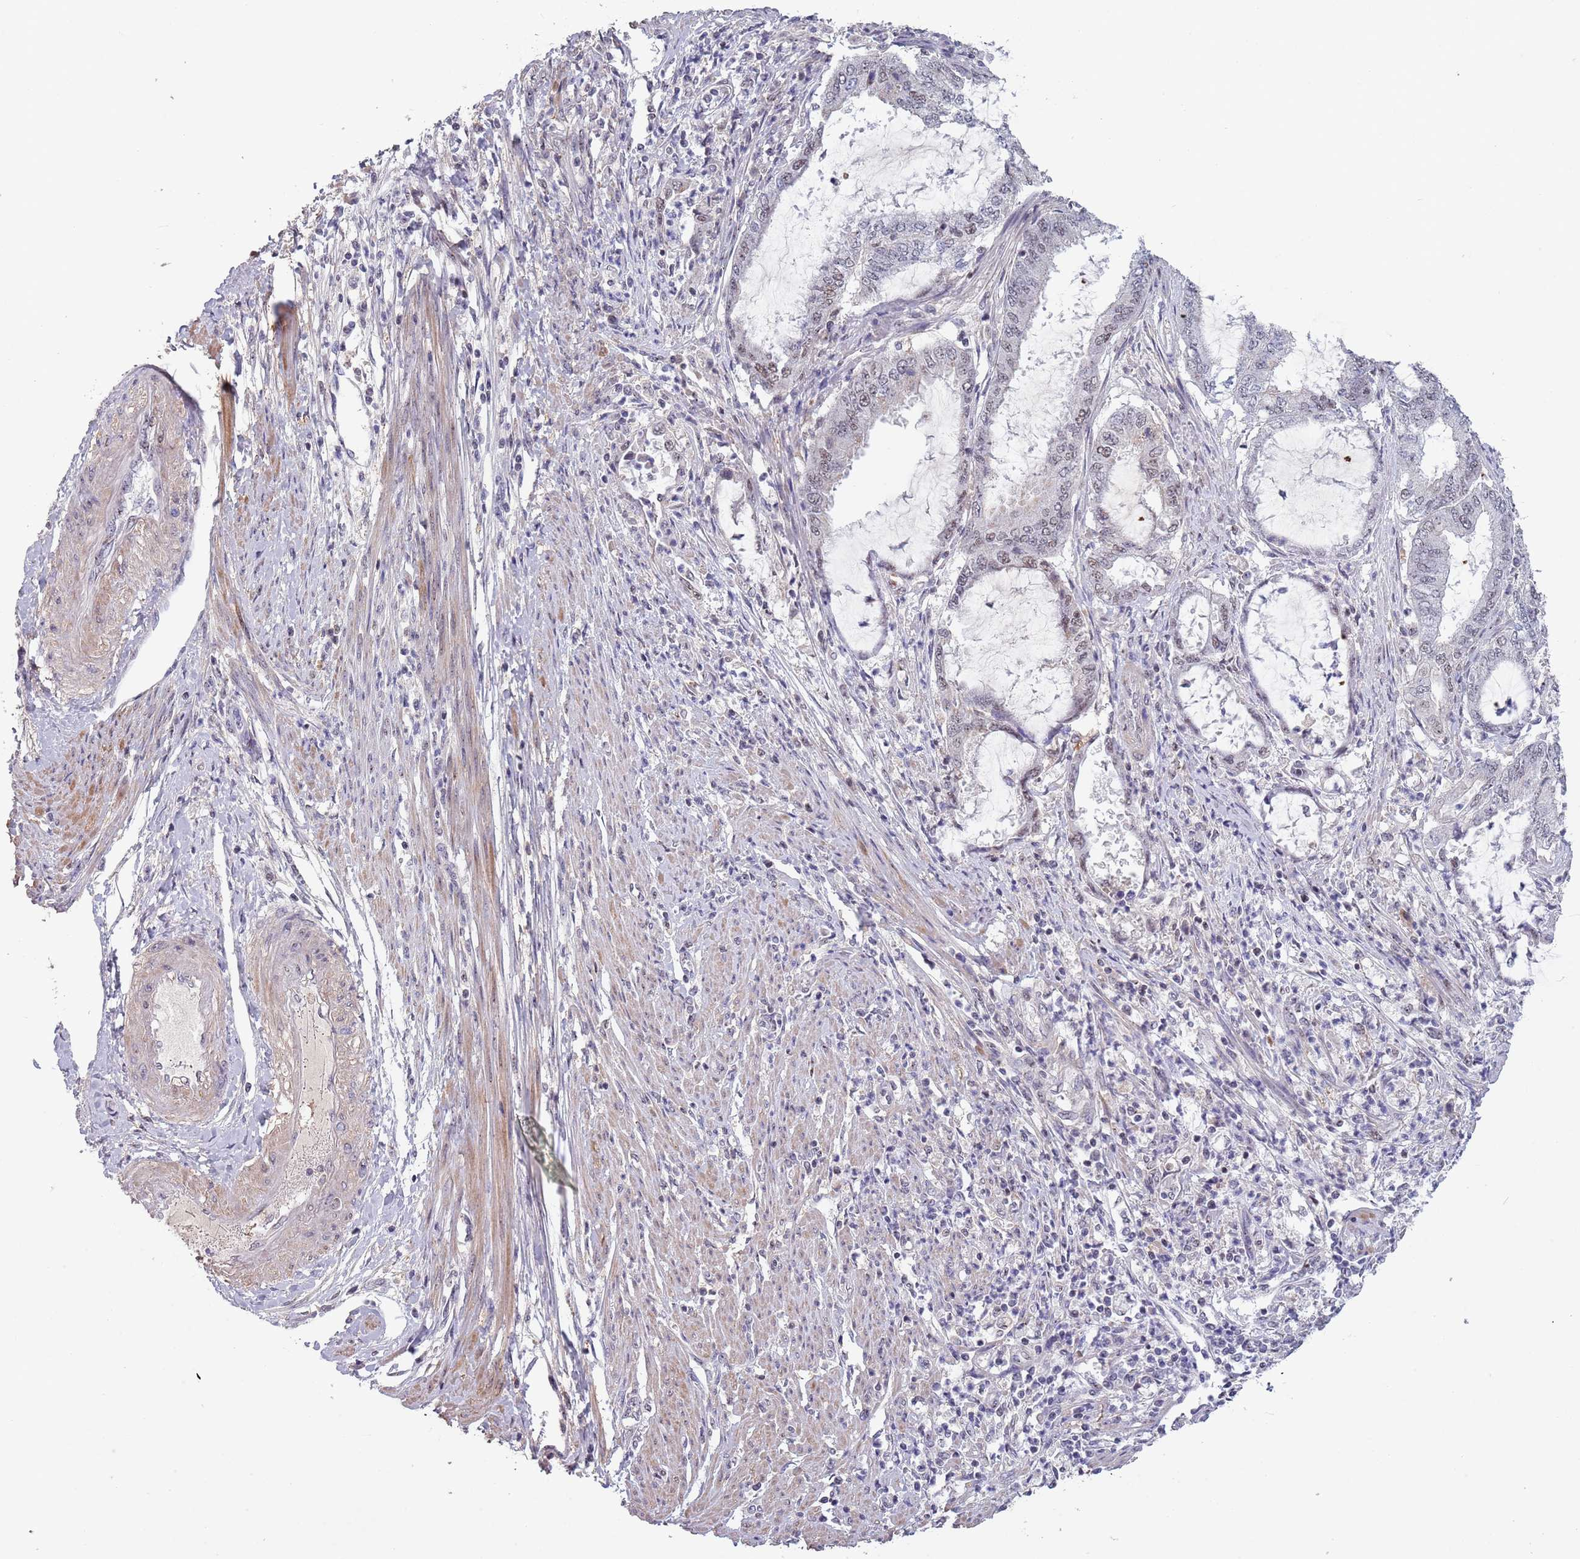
{"staining": {"intensity": "moderate", "quantity": "25%-75%", "location": "nuclear"}, "tissue": "endometrial cancer", "cell_type": "Tumor cells", "image_type": "cancer", "snomed": [{"axis": "morphology", "description": "Adenocarcinoma, NOS"}, {"axis": "topography", "description": "Endometrium"}], "caption": "Immunohistochemistry histopathology image of human endometrial cancer stained for a protein (brown), which demonstrates medium levels of moderate nuclear staining in about 25%-75% of tumor cells.", "gene": "CIZ1", "patient": {"sex": "female", "age": 51}}